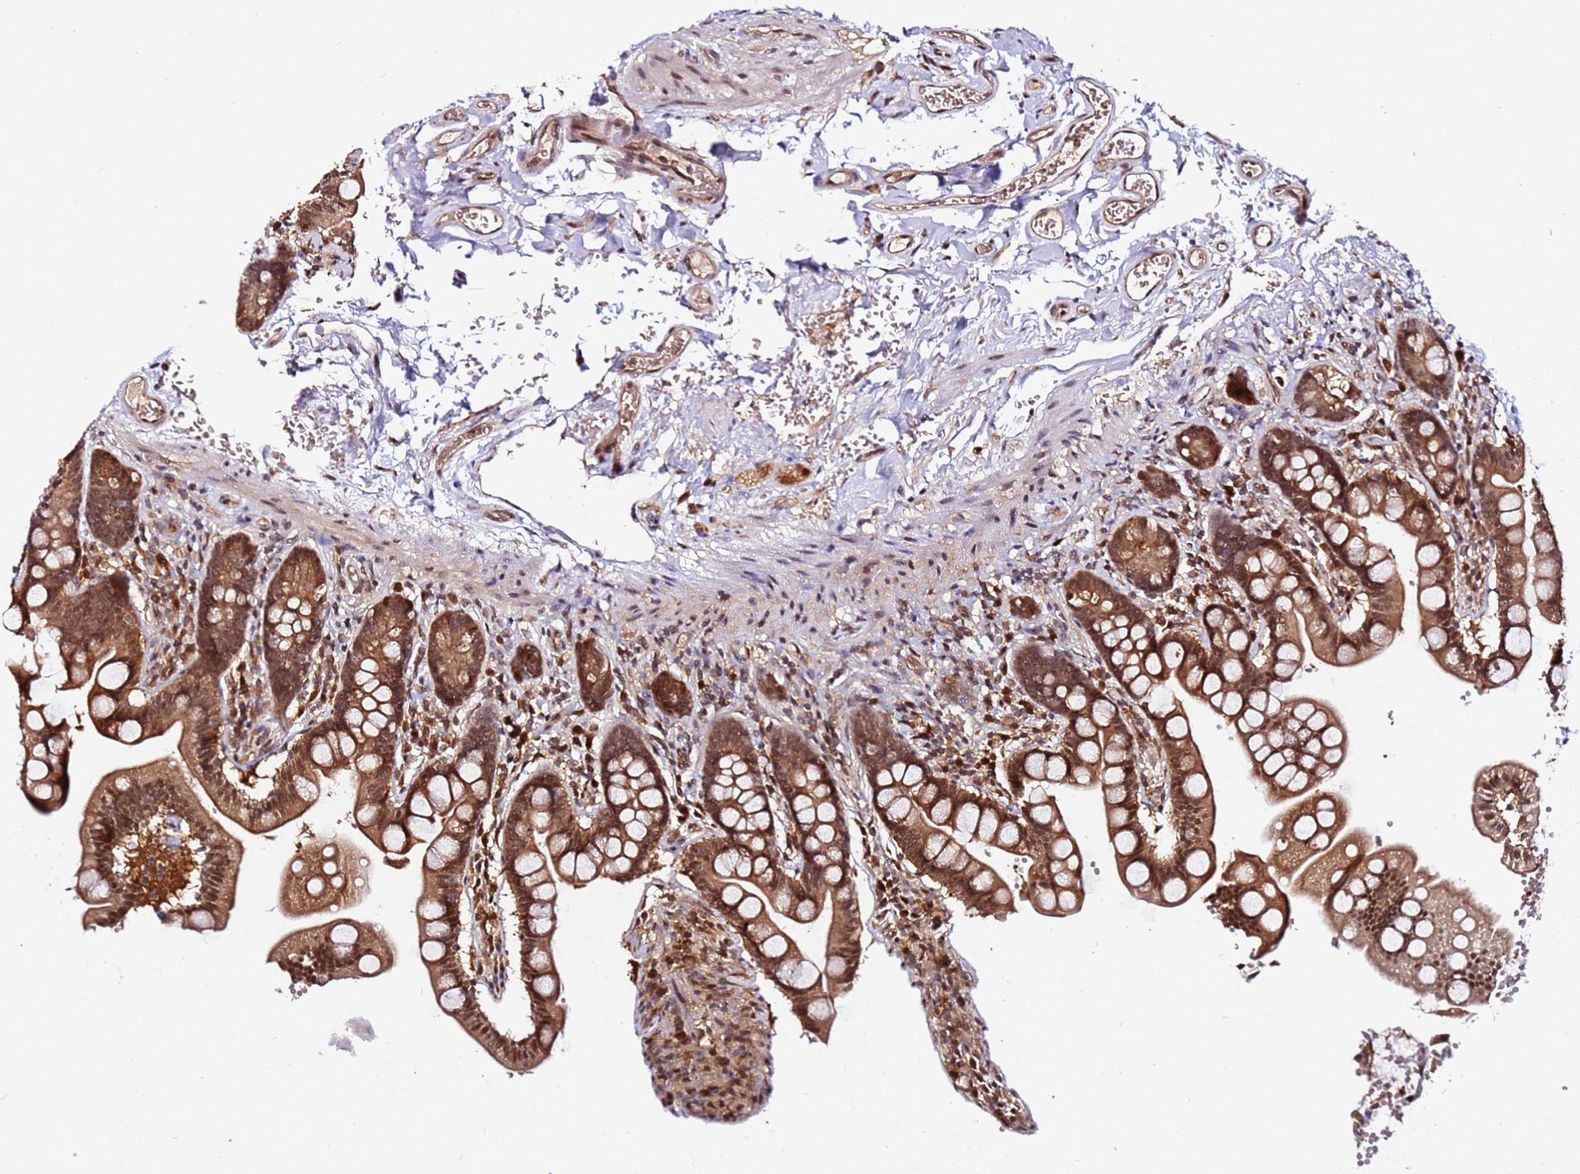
{"staining": {"intensity": "strong", "quantity": ">75%", "location": "cytoplasmic/membranous,nuclear"}, "tissue": "small intestine", "cell_type": "Glandular cells", "image_type": "normal", "snomed": [{"axis": "morphology", "description": "Normal tissue, NOS"}, {"axis": "topography", "description": "Small intestine"}], "caption": "A micrograph showing strong cytoplasmic/membranous,nuclear staining in approximately >75% of glandular cells in normal small intestine, as visualized by brown immunohistochemical staining.", "gene": "RGS18", "patient": {"sex": "female", "age": 64}}